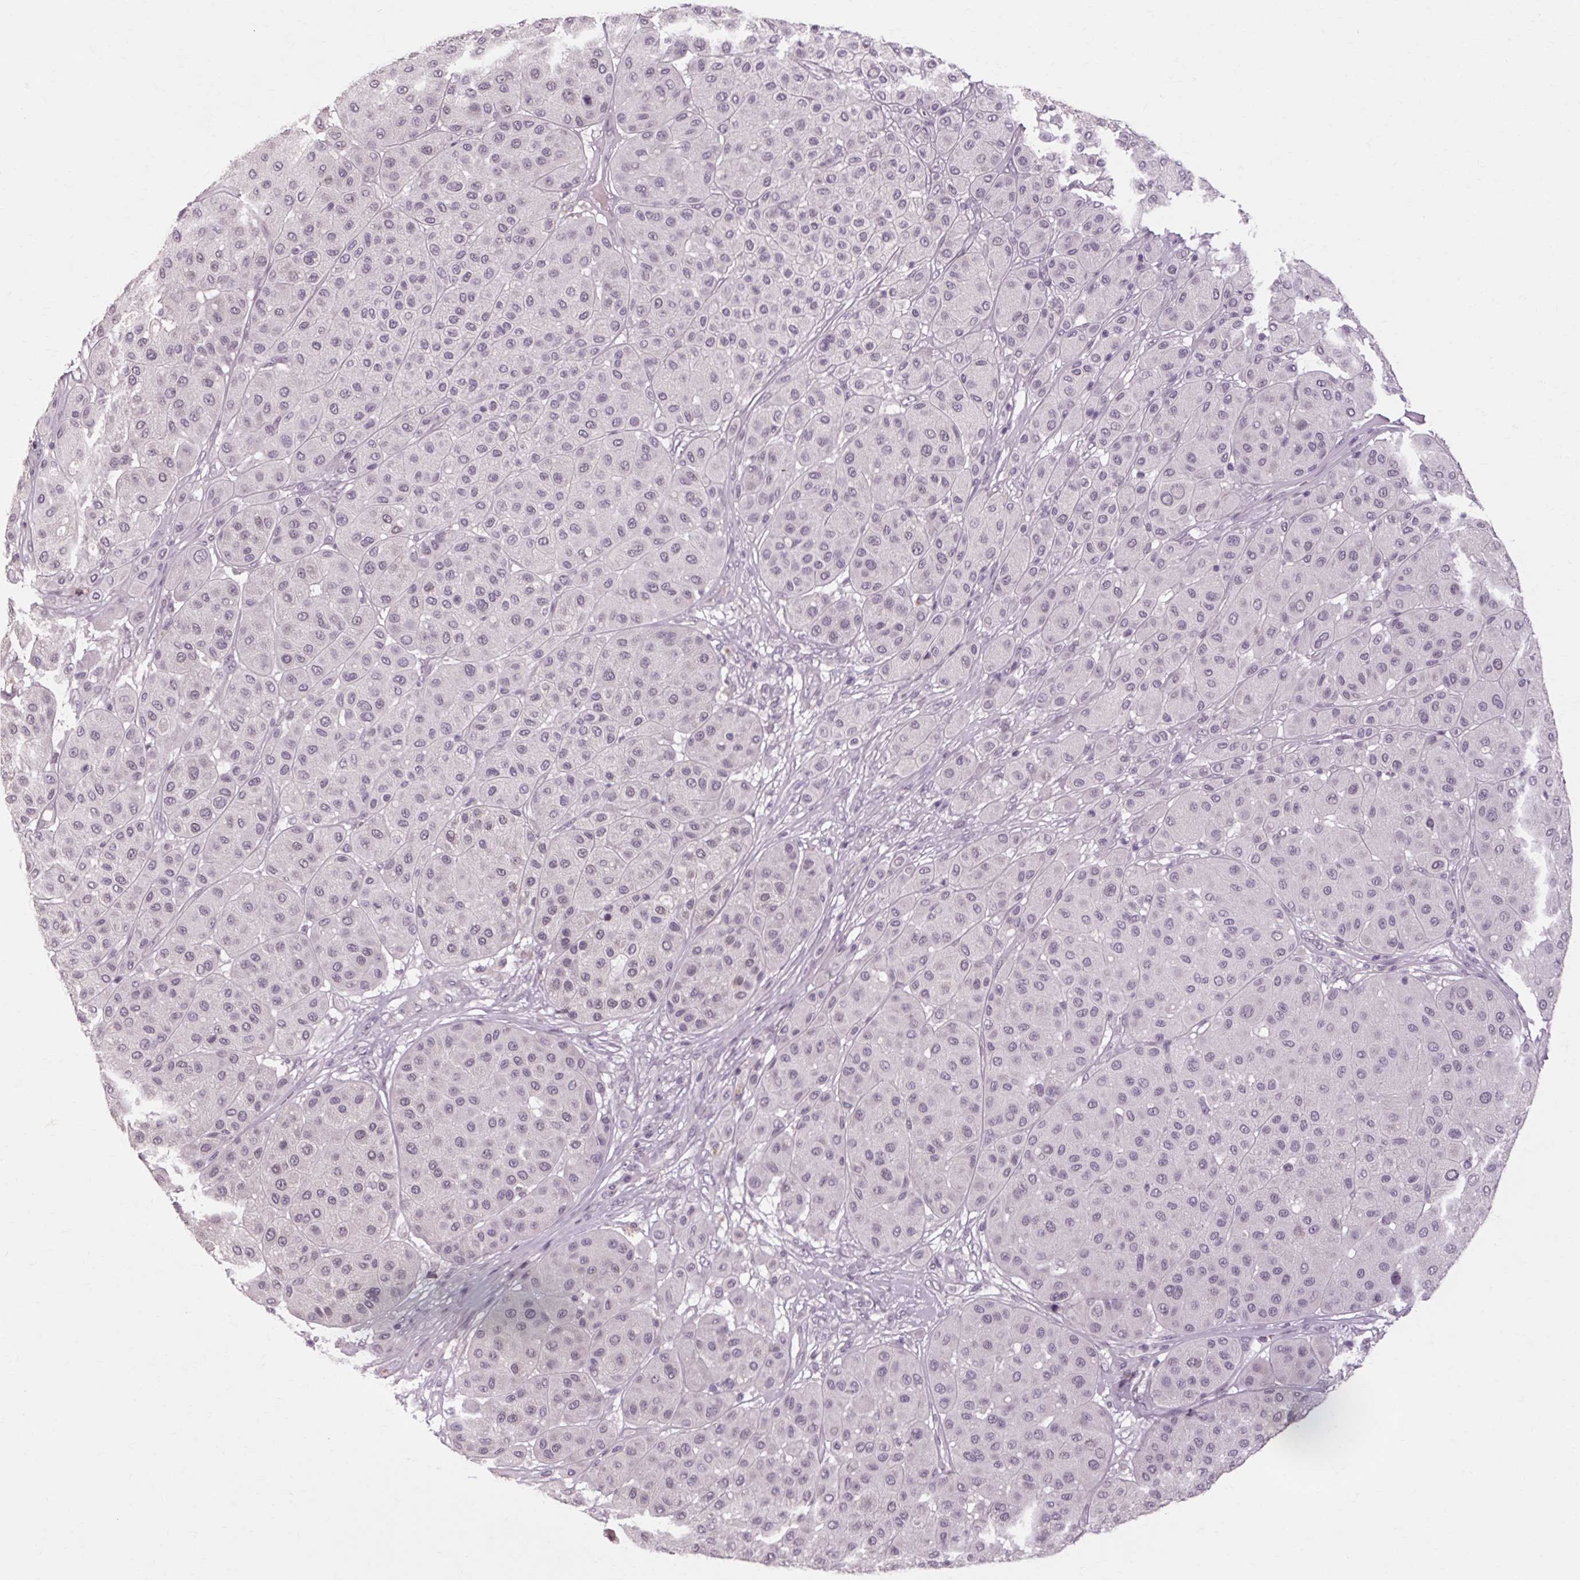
{"staining": {"intensity": "negative", "quantity": "none", "location": "none"}, "tissue": "melanoma", "cell_type": "Tumor cells", "image_type": "cancer", "snomed": [{"axis": "morphology", "description": "Malignant melanoma, Metastatic site"}, {"axis": "topography", "description": "Smooth muscle"}], "caption": "An image of malignant melanoma (metastatic site) stained for a protein shows no brown staining in tumor cells. (Stains: DAB immunohistochemistry (IHC) with hematoxylin counter stain, Microscopy: brightfield microscopy at high magnification).", "gene": "POMC", "patient": {"sex": "male", "age": 41}}